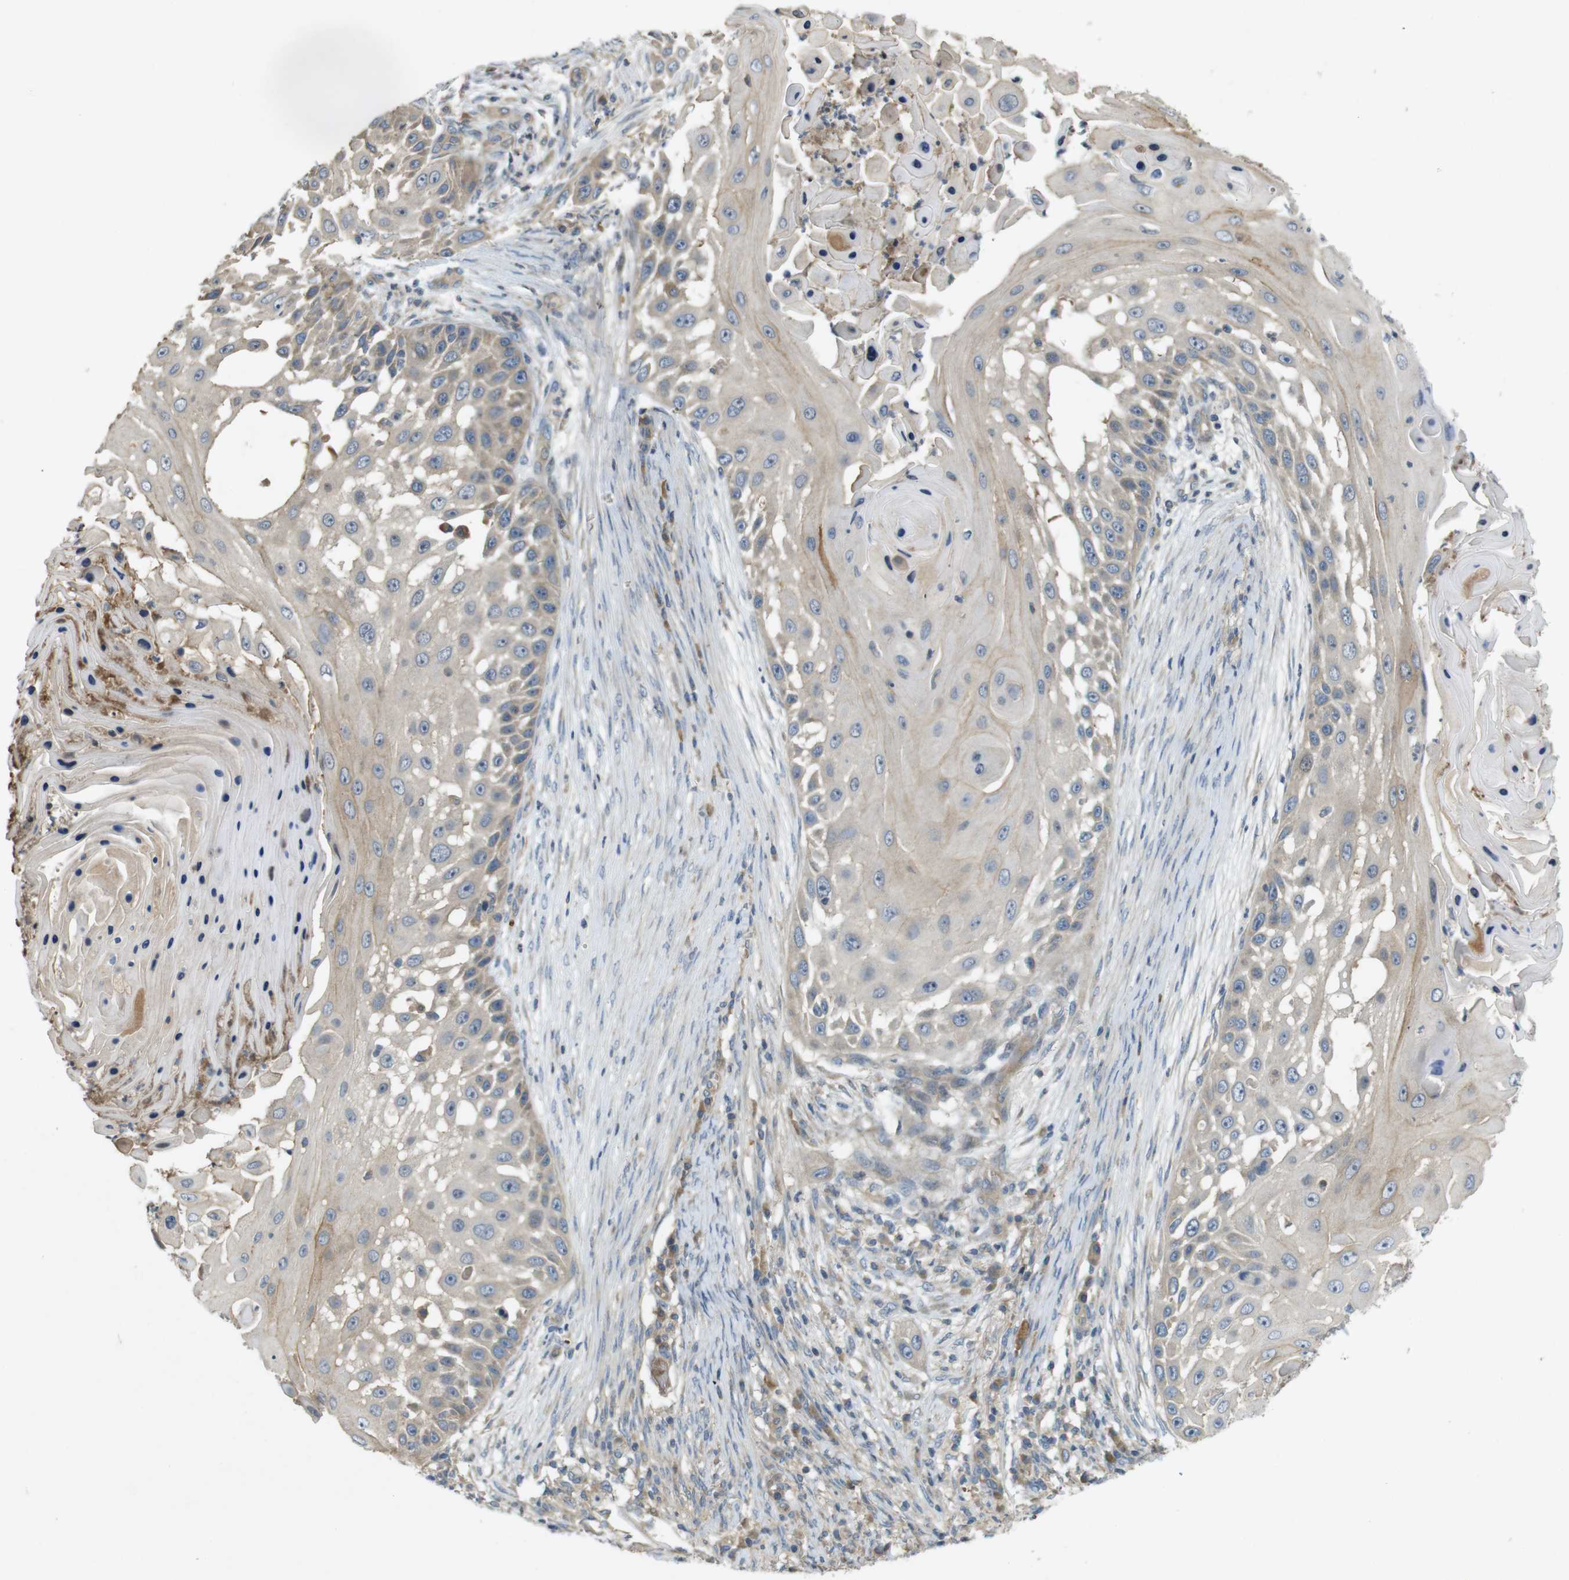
{"staining": {"intensity": "weak", "quantity": "<25%", "location": "cytoplasmic/membranous"}, "tissue": "skin cancer", "cell_type": "Tumor cells", "image_type": "cancer", "snomed": [{"axis": "morphology", "description": "Squamous cell carcinoma, NOS"}, {"axis": "topography", "description": "Skin"}], "caption": "An image of human squamous cell carcinoma (skin) is negative for staining in tumor cells. Nuclei are stained in blue.", "gene": "CLTC", "patient": {"sex": "female", "age": 44}}